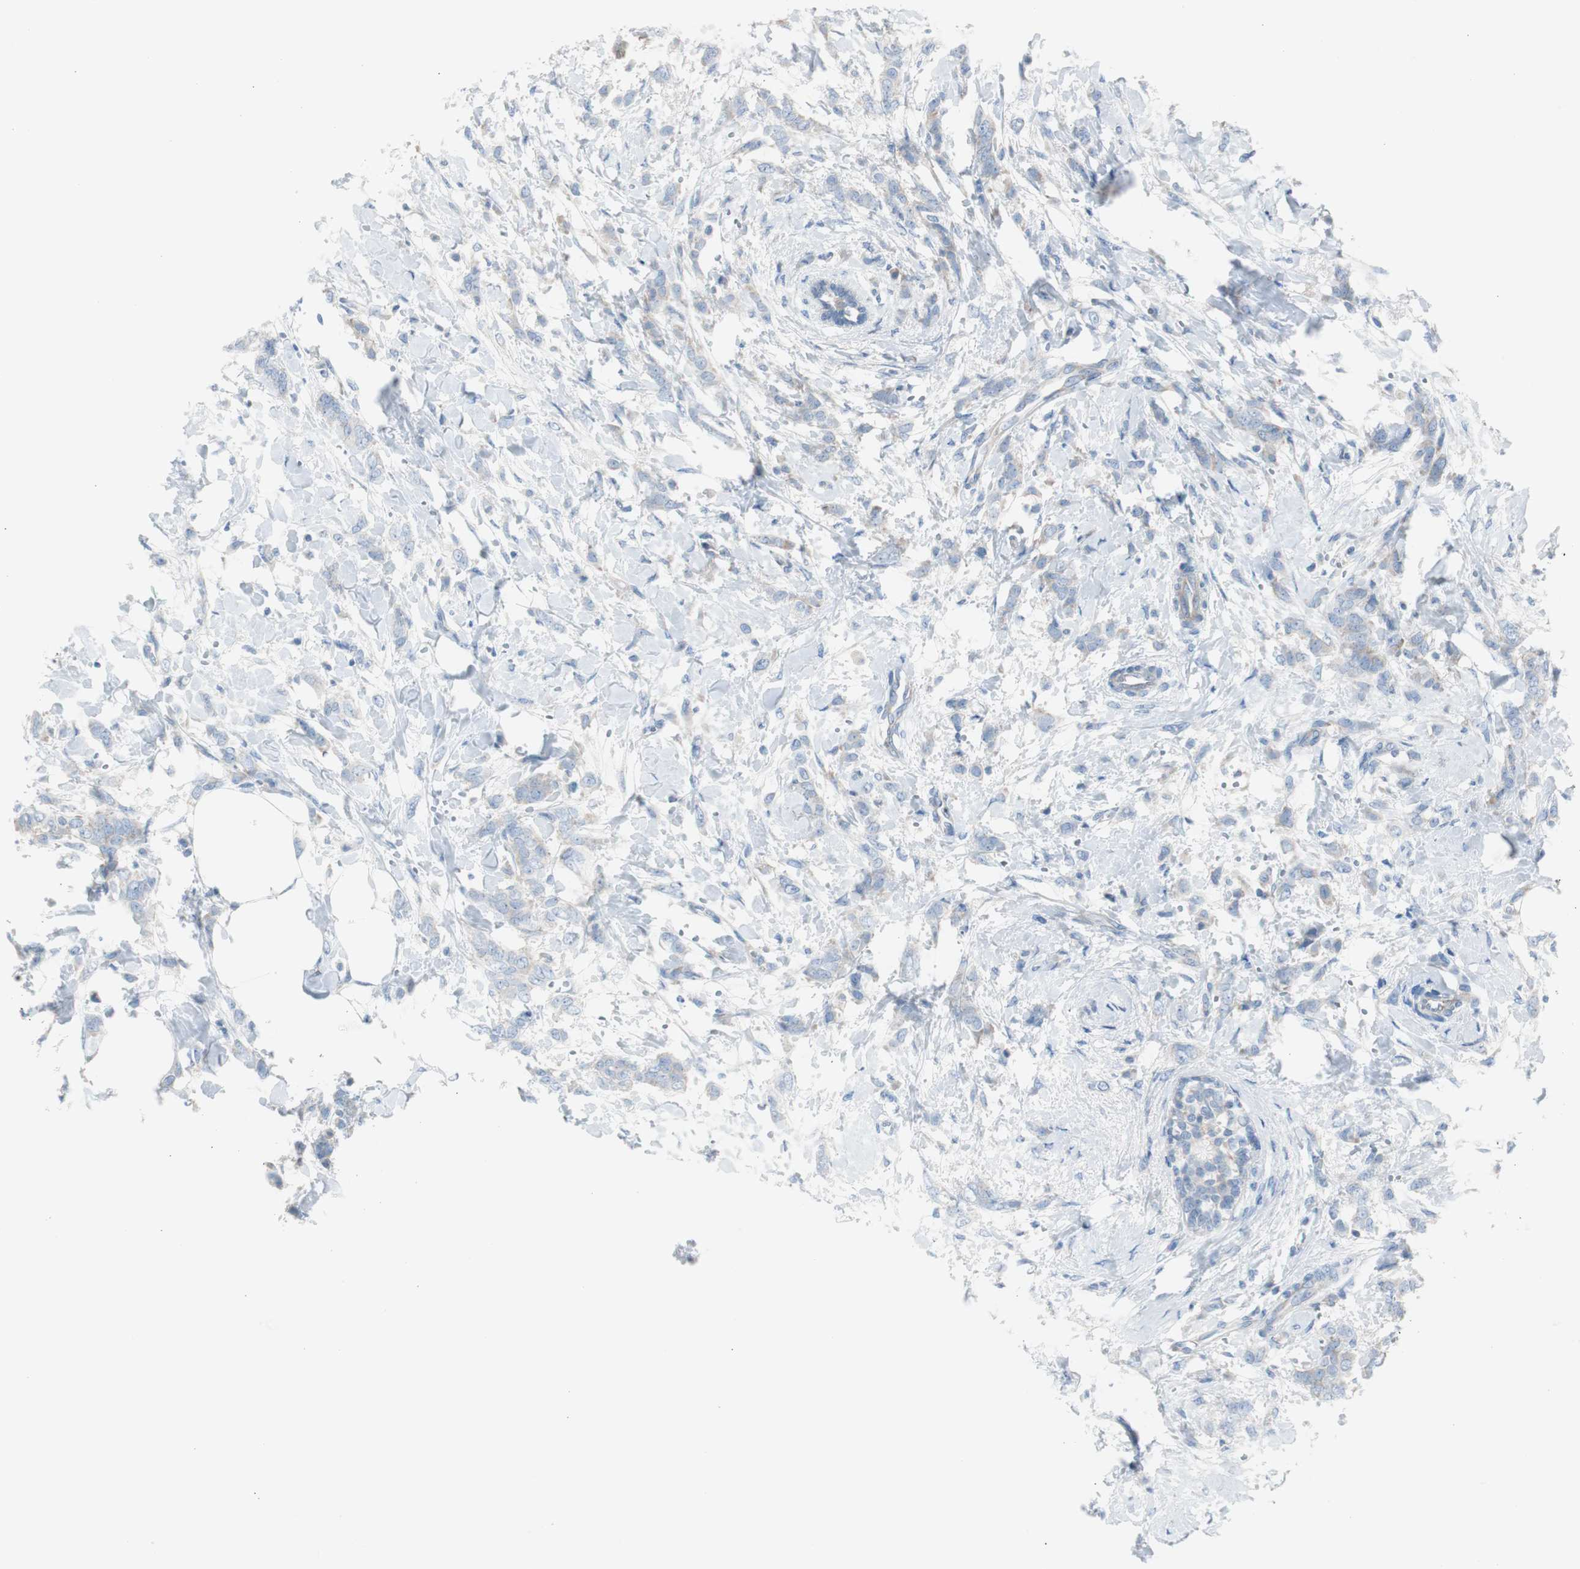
{"staining": {"intensity": "negative", "quantity": "none", "location": "none"}, "tissue": "breast cancer", "cell_type": "Tumor cells", "image_type": "cancer", "snomed": [{"axis": "morphology", "description": "Lobular carcinoma, in situ"}, {"axis": "morphology", "description": "Lobular carcinoma"}, {"axis": "topography", "description": "Breast"}], "caption": "Lobular carcinoma in situ (breast) was stained to show a protein in brown. There is no significant expression in tumor cells. The staining was performed using DAB to visualize the protein expression in brown, while the nuclei were stained in blue with hematoxylin (Magnification: 20x).", "gene": "RPS12", "patient": {"sex": "female", "age": 41}}